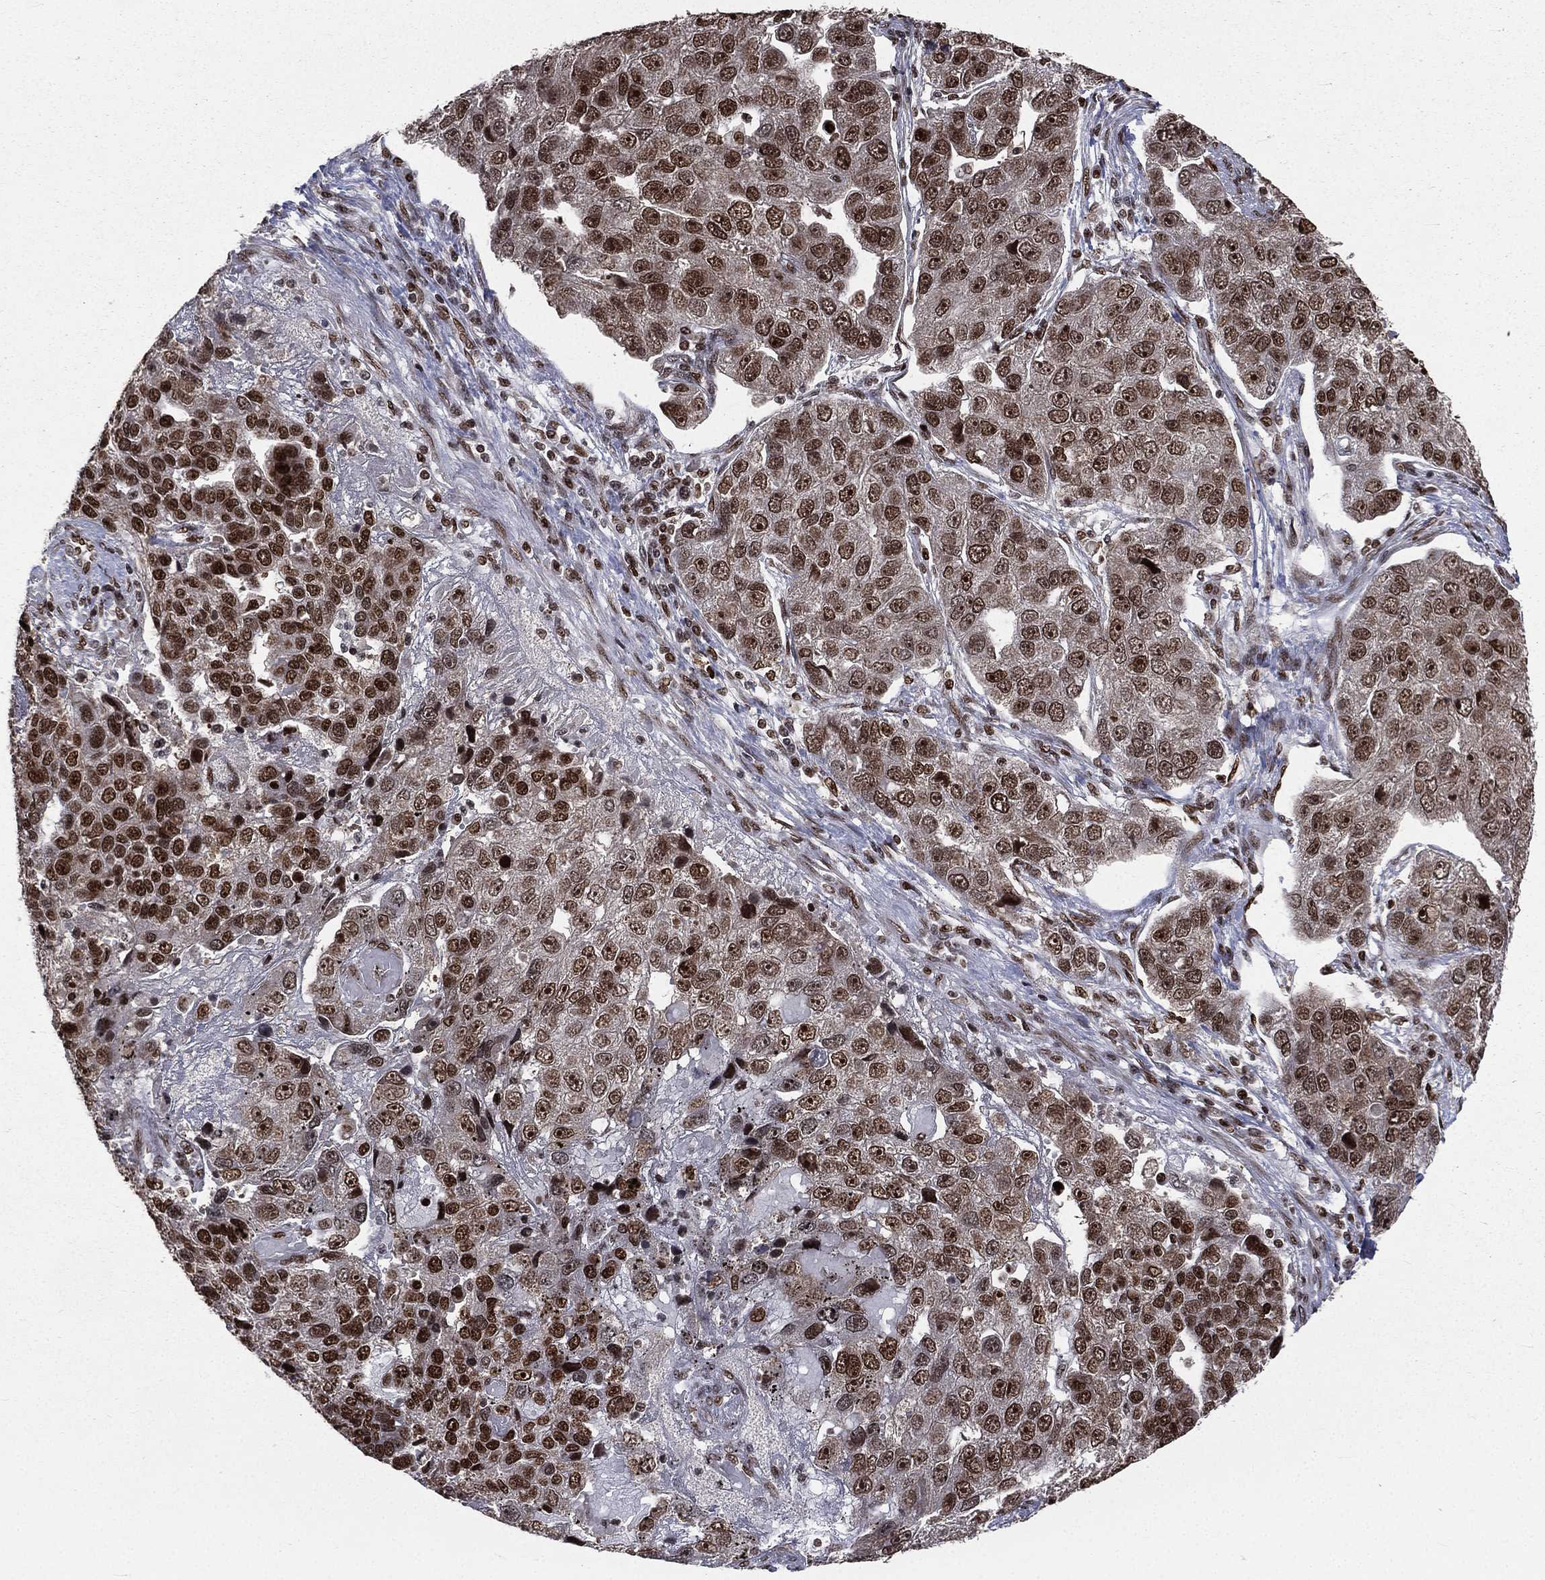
{"staining": {"intensity": "strong", "quantity": ">75%", "location": "nuclear"}, "tissue": "pancreatic cancer", "cell_type": "Tumor cells", "image_type": "cancer", "snomed": [{"axis": "morphology", "description": "Adenocarcinoma, NOS"}, {"axis": "topography", "description": "Pancreas"}], "caption": "DAB immunohistochemical staining of human pancreatic cancer (adenocarcinoma) demonstrates strong nuclear protein staining in approximately >75% of tumor cells.", "gene": "POLB", "patient": {"sex": "female", "age": 61}}